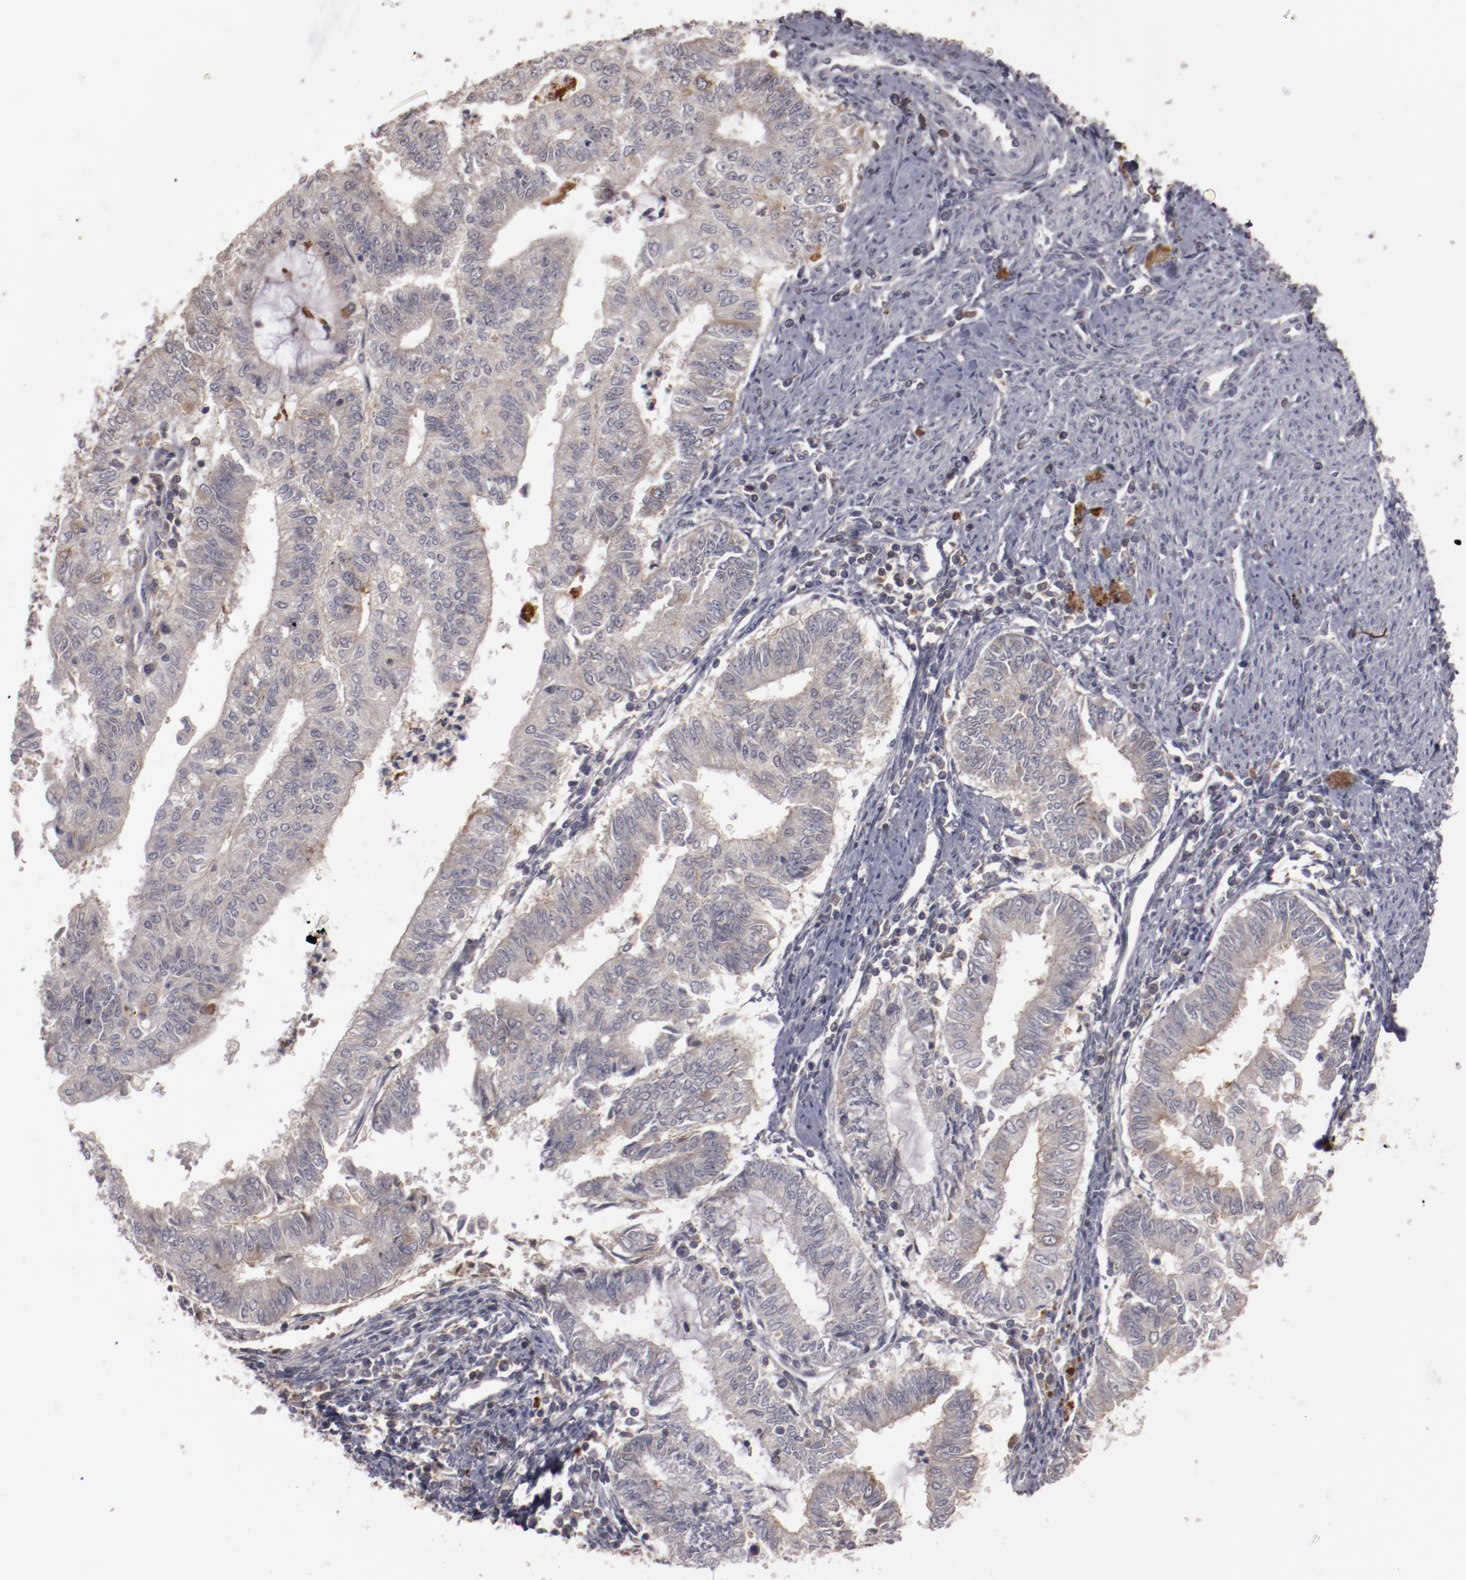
{"staining": {"intensity": "negative", "quantity": "none", "location": "none"}, "tissue": "endometrial cancer", "cell_type": "Tumor cells", "image_type": "cancer", "snomed": [{"axis": "morphology", "description": "Adenocarcinoma, NOS"}, {"axis": "topography", "description": "Endometrium"}], "caption": "Immunohistochemistry (IHC) image of neoplastic tissue: human endometrial cancer stained with DAB (3,3'-diaminobenzidine) displays no significant protein staining in tumor cells.", "gene": "MBL2", "patient": {"sex": "female", "age": 66}}